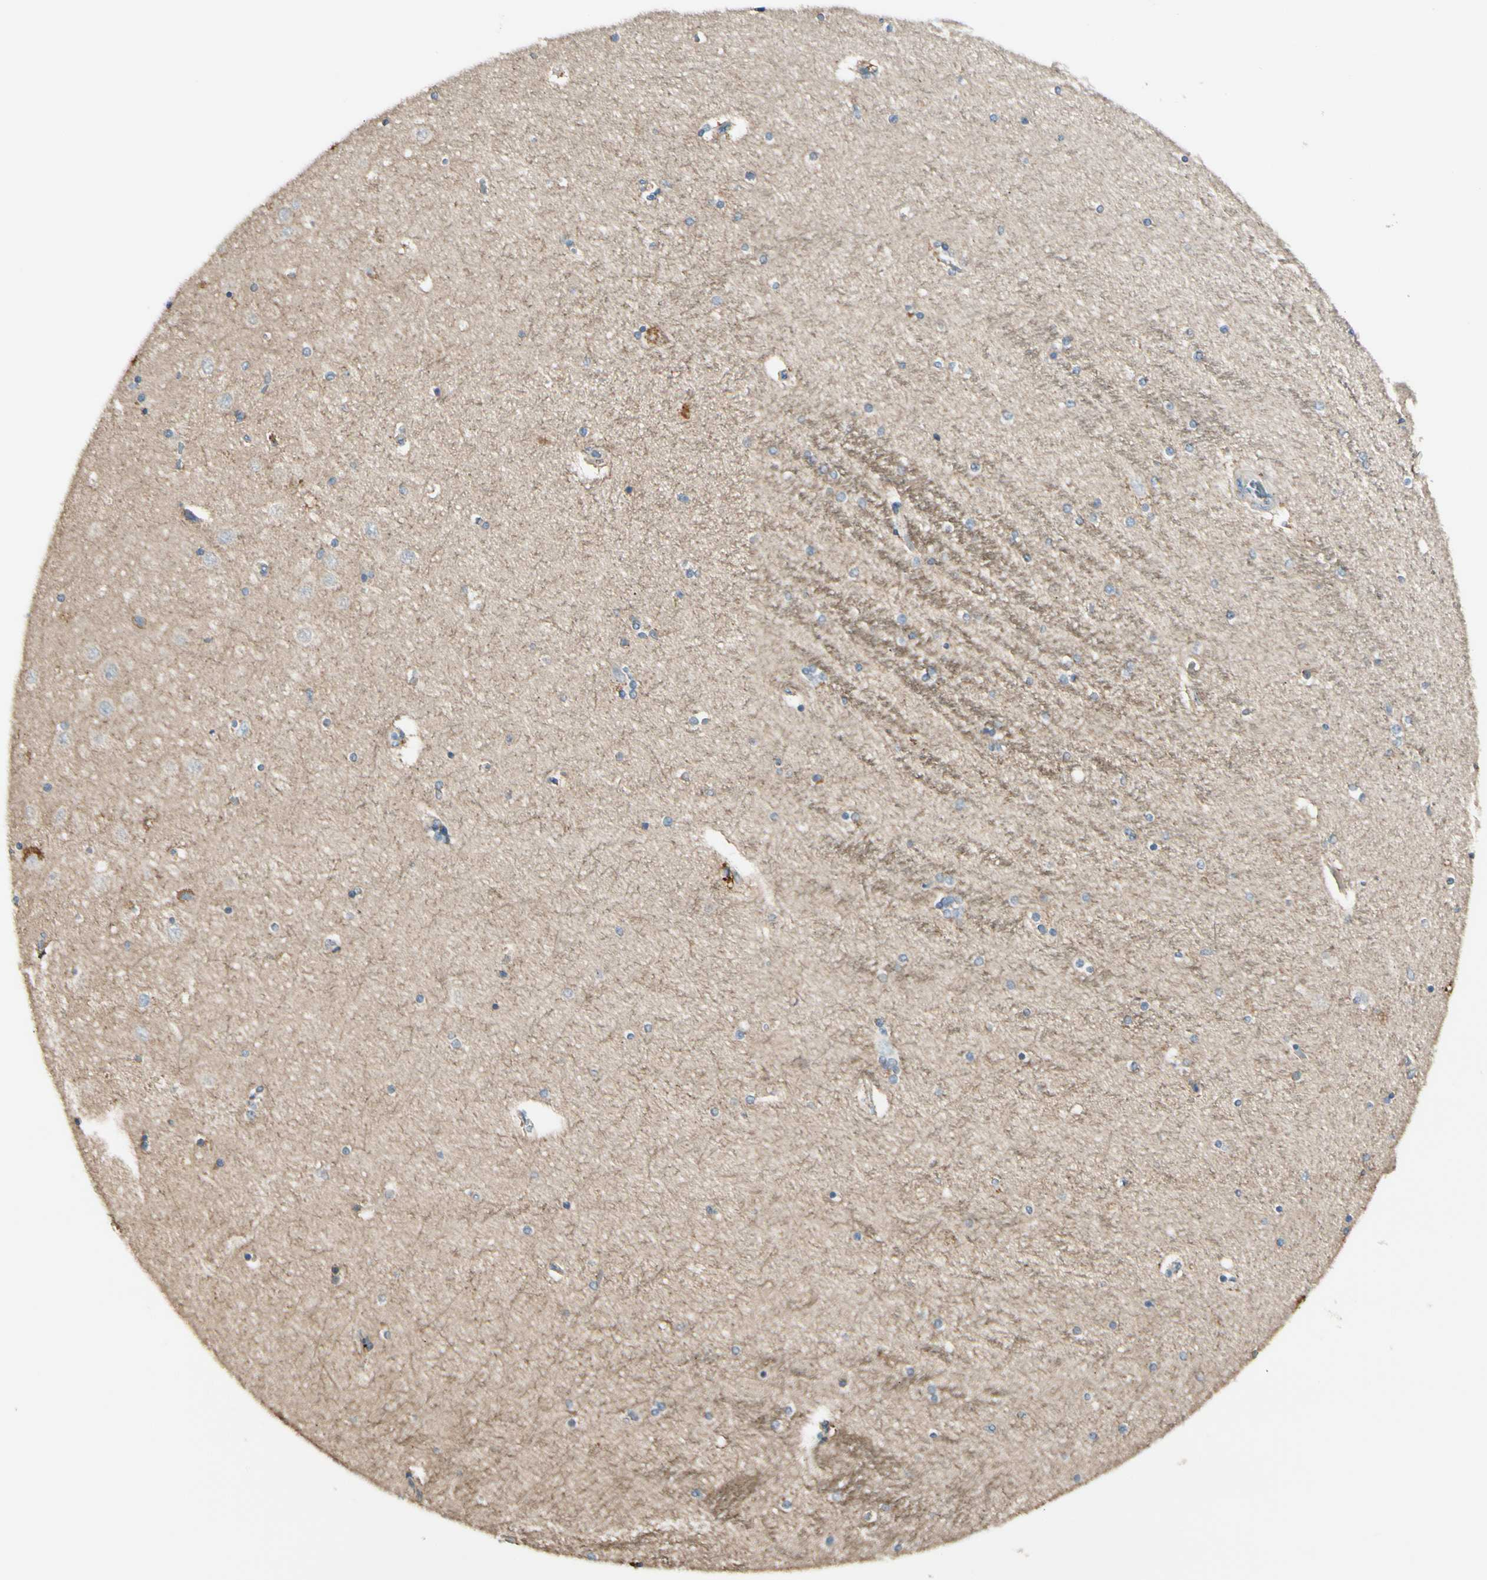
{"staining": {"intensity": "negative", "quantity": "none", "location": "none"}, "tissue": "hippocampus", "cell_type": "Glial cells", "image_type": "normal", "snomed": [{"axis": "morphology", "description": "Normal tissue, NOS"}, {"axis": "topography", "description": "Hippocampus"}], "caption": "IHC histopathology image of normal hippocampus stained for a protein (brown), which demonstrates no expression in glial cells.", "gene": "EPHA3", "patient": {"sex": "female", "age": 54}}